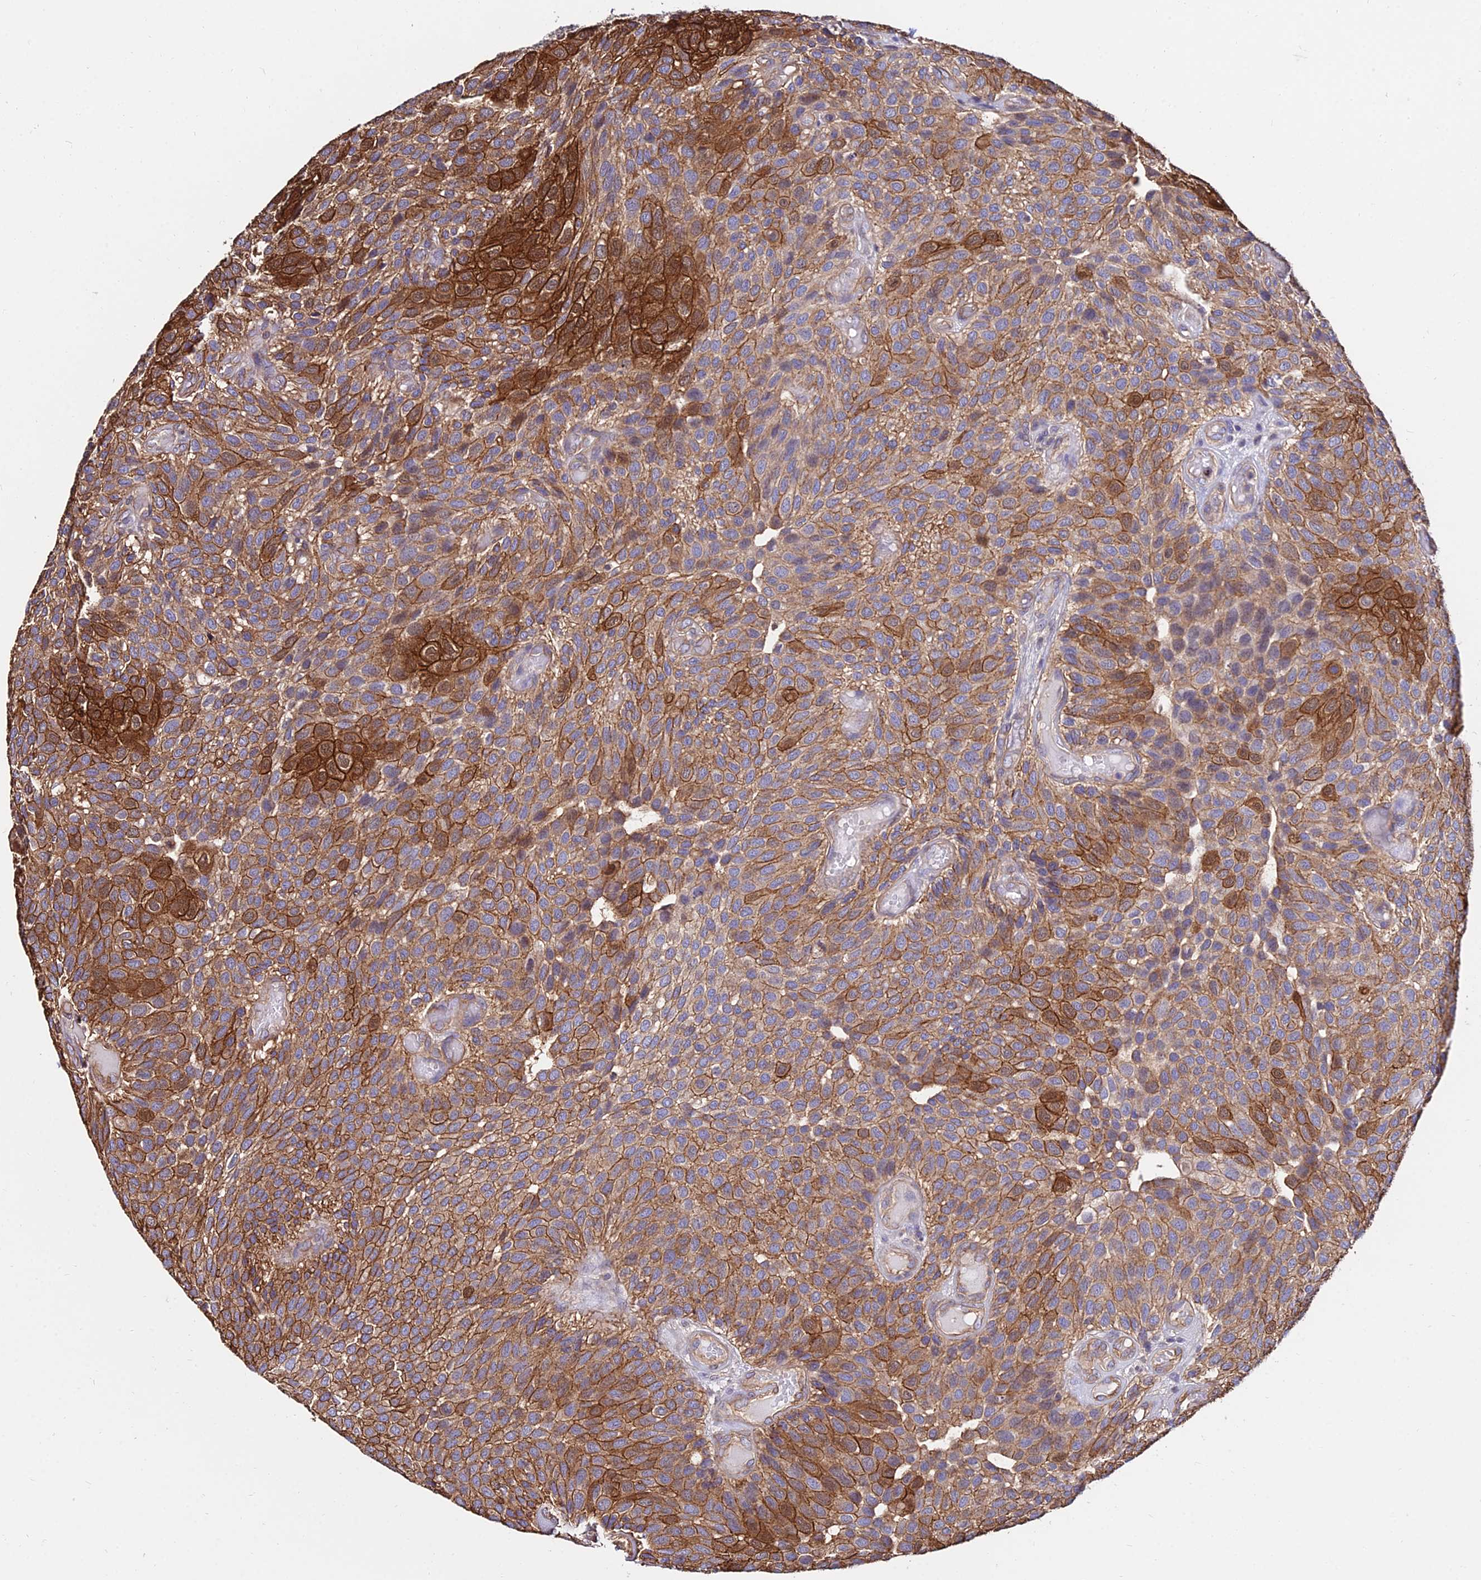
{"staining": {"intensity": "moderate", "quantity": ">75%", "location": "cytoplasmic/membranous"}, "tissue": "urothelial cancer", "cell_type": "Tumor cells", "image_type": "cancer", "snomed": [{"axis": "morphology", "description": "Urothelial carcinoma, Low grade"}, {"axis": "topography", "description": "Urinary bladder"}], "caption": "Human urothelial cancer stained for a protein (brown) shows moderate cytoplasmic/membranous positive expression in approximately >75% of tumor cells.", "gene": "CALM2", "patient": {"sex": "male", "age": 89}}